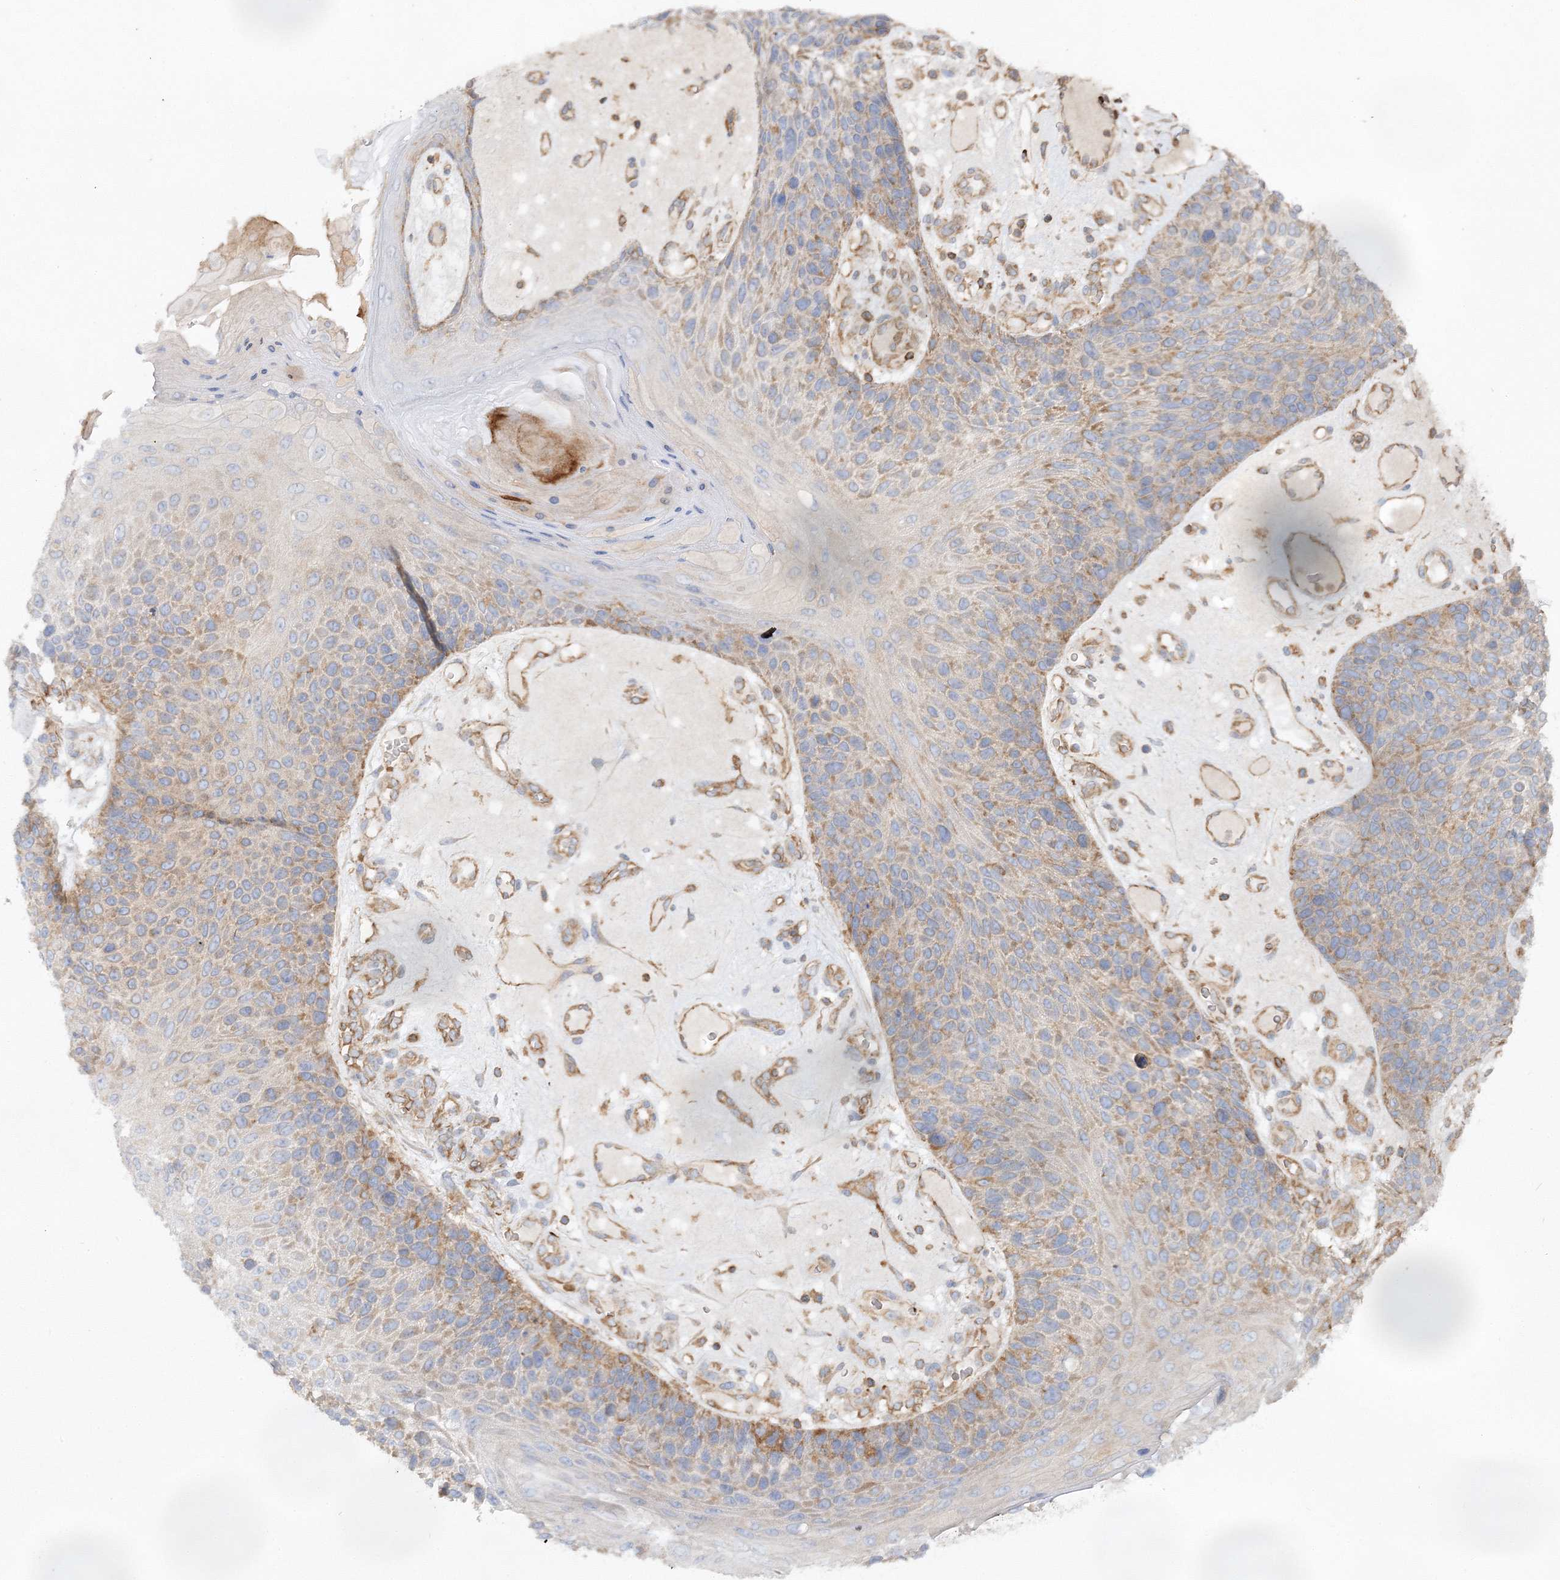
{"staining": {"intensity": "moderate", "quantity": ">75%", "location": "cytoplasmic/membranous"}, "tissue": "skin cancer", "cell_type": "Tumor cells", "image_type": "cancer", "snomed": [{"axis": "morphology", "description": "Squamous cell carcinoma, NOS"}, {"axis": "topography", "description": "Skin"}], "caption": "Immunohistochemistry (IHC) photomicrograph of skin squamous cell carcinoma stained for a protein (brown), which demonstrates medium levels of moderate cytoplasmic/membranous staining in about >75% of tumor cells.", "gene": "WDR37", "patient": {"sex": "female", "age": 88}}